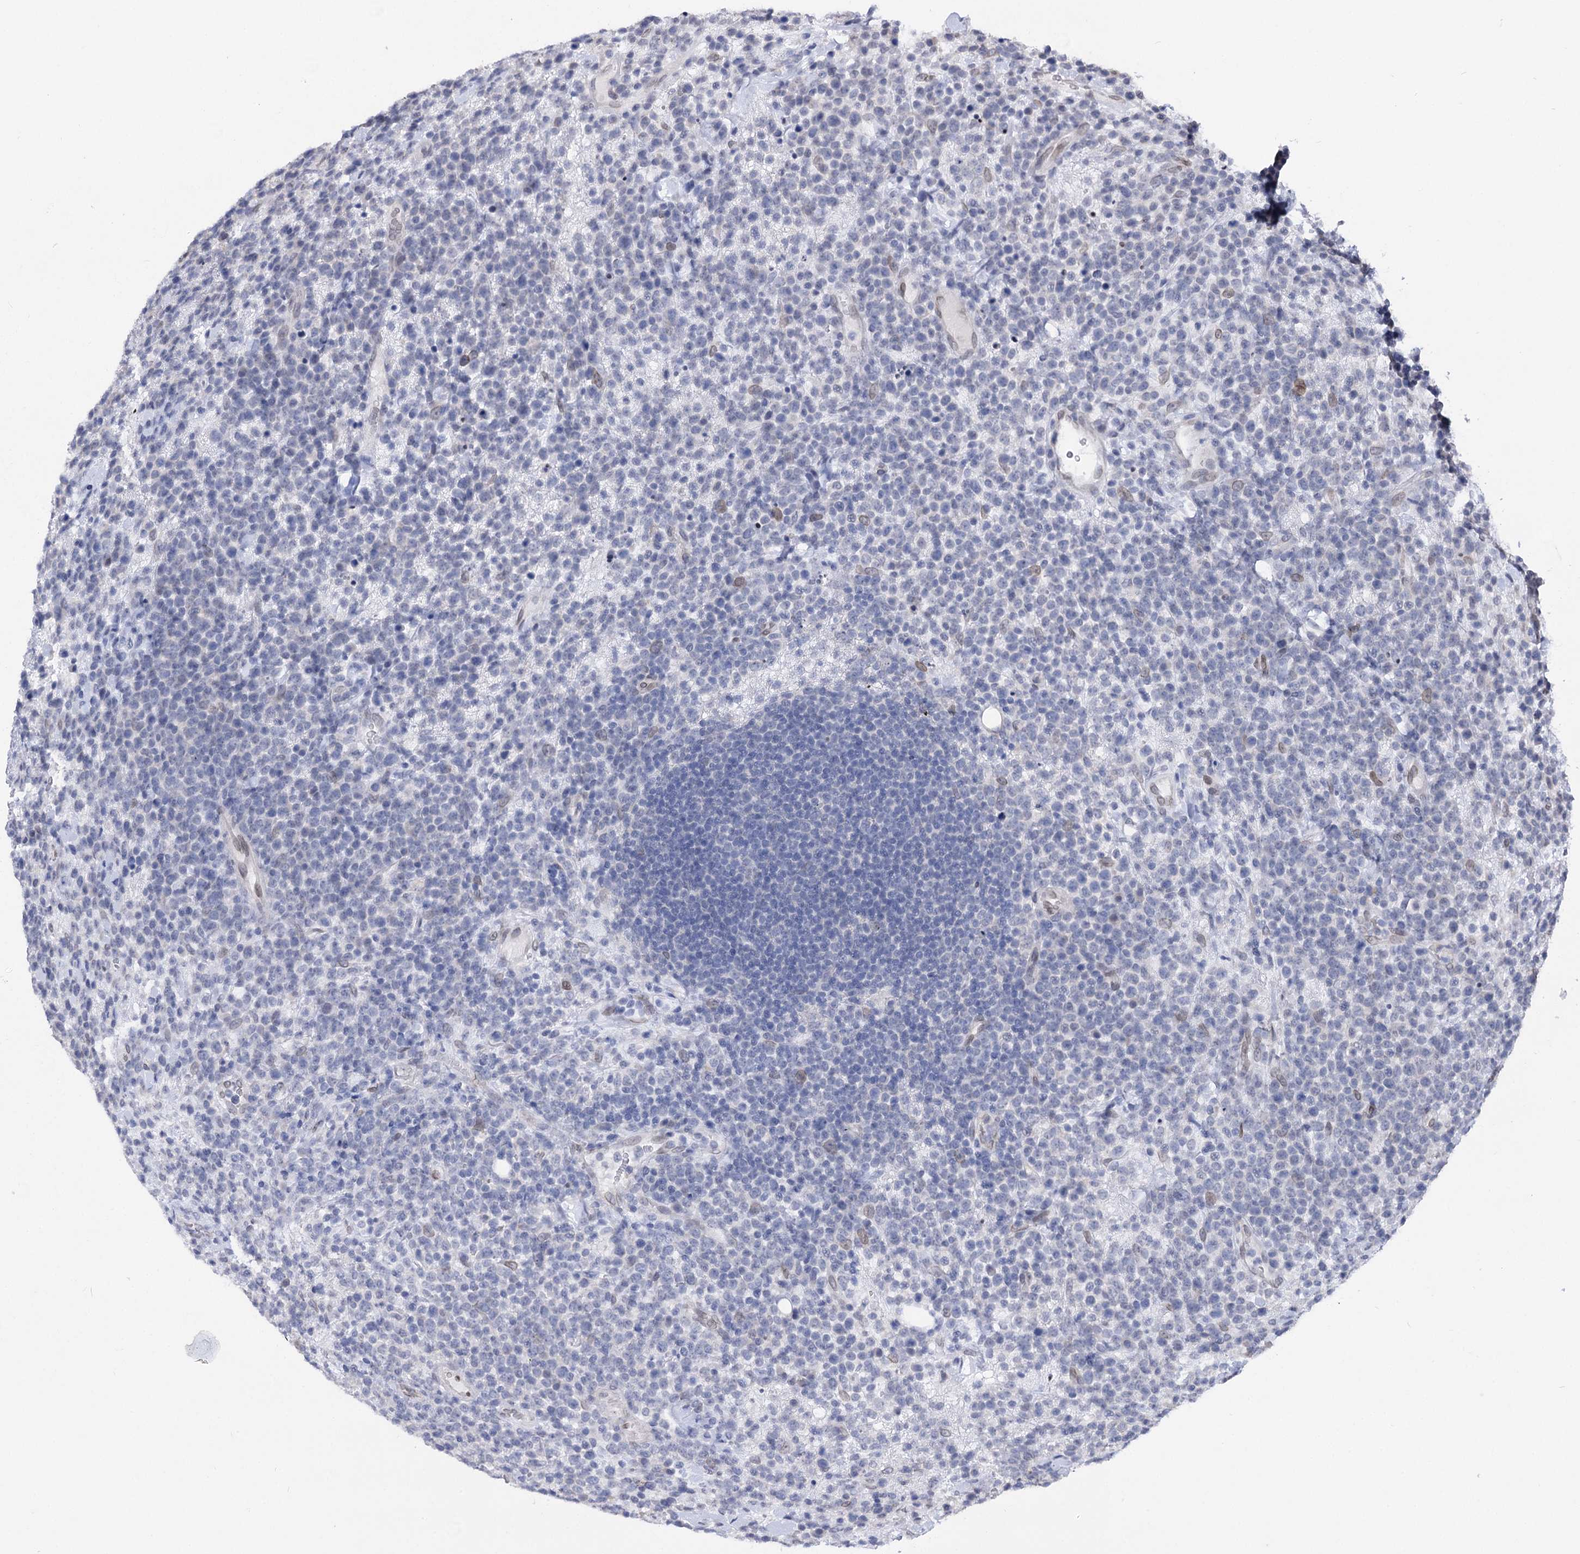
{"staining": {"intensity": "negative", "quantity": "none", "location": "none"}, "tissue": "lymphoma", "cell_type": "Tumor cells", "image_type": "cancer", "snomed": [{"axis": "morphology", "description": "Malignant lymphoma, non-Hodgkin's type, High grade"}, {"axis": "topography", "description": "Colon"}], "caption": "DAB immunohistochemical staining of high-grade malignant lymphoma, non-Hodgkin's type shows no significant expression in tumor cells.", "gene": "TMEM201", "patient": {"sex": "female", "age": 53}}